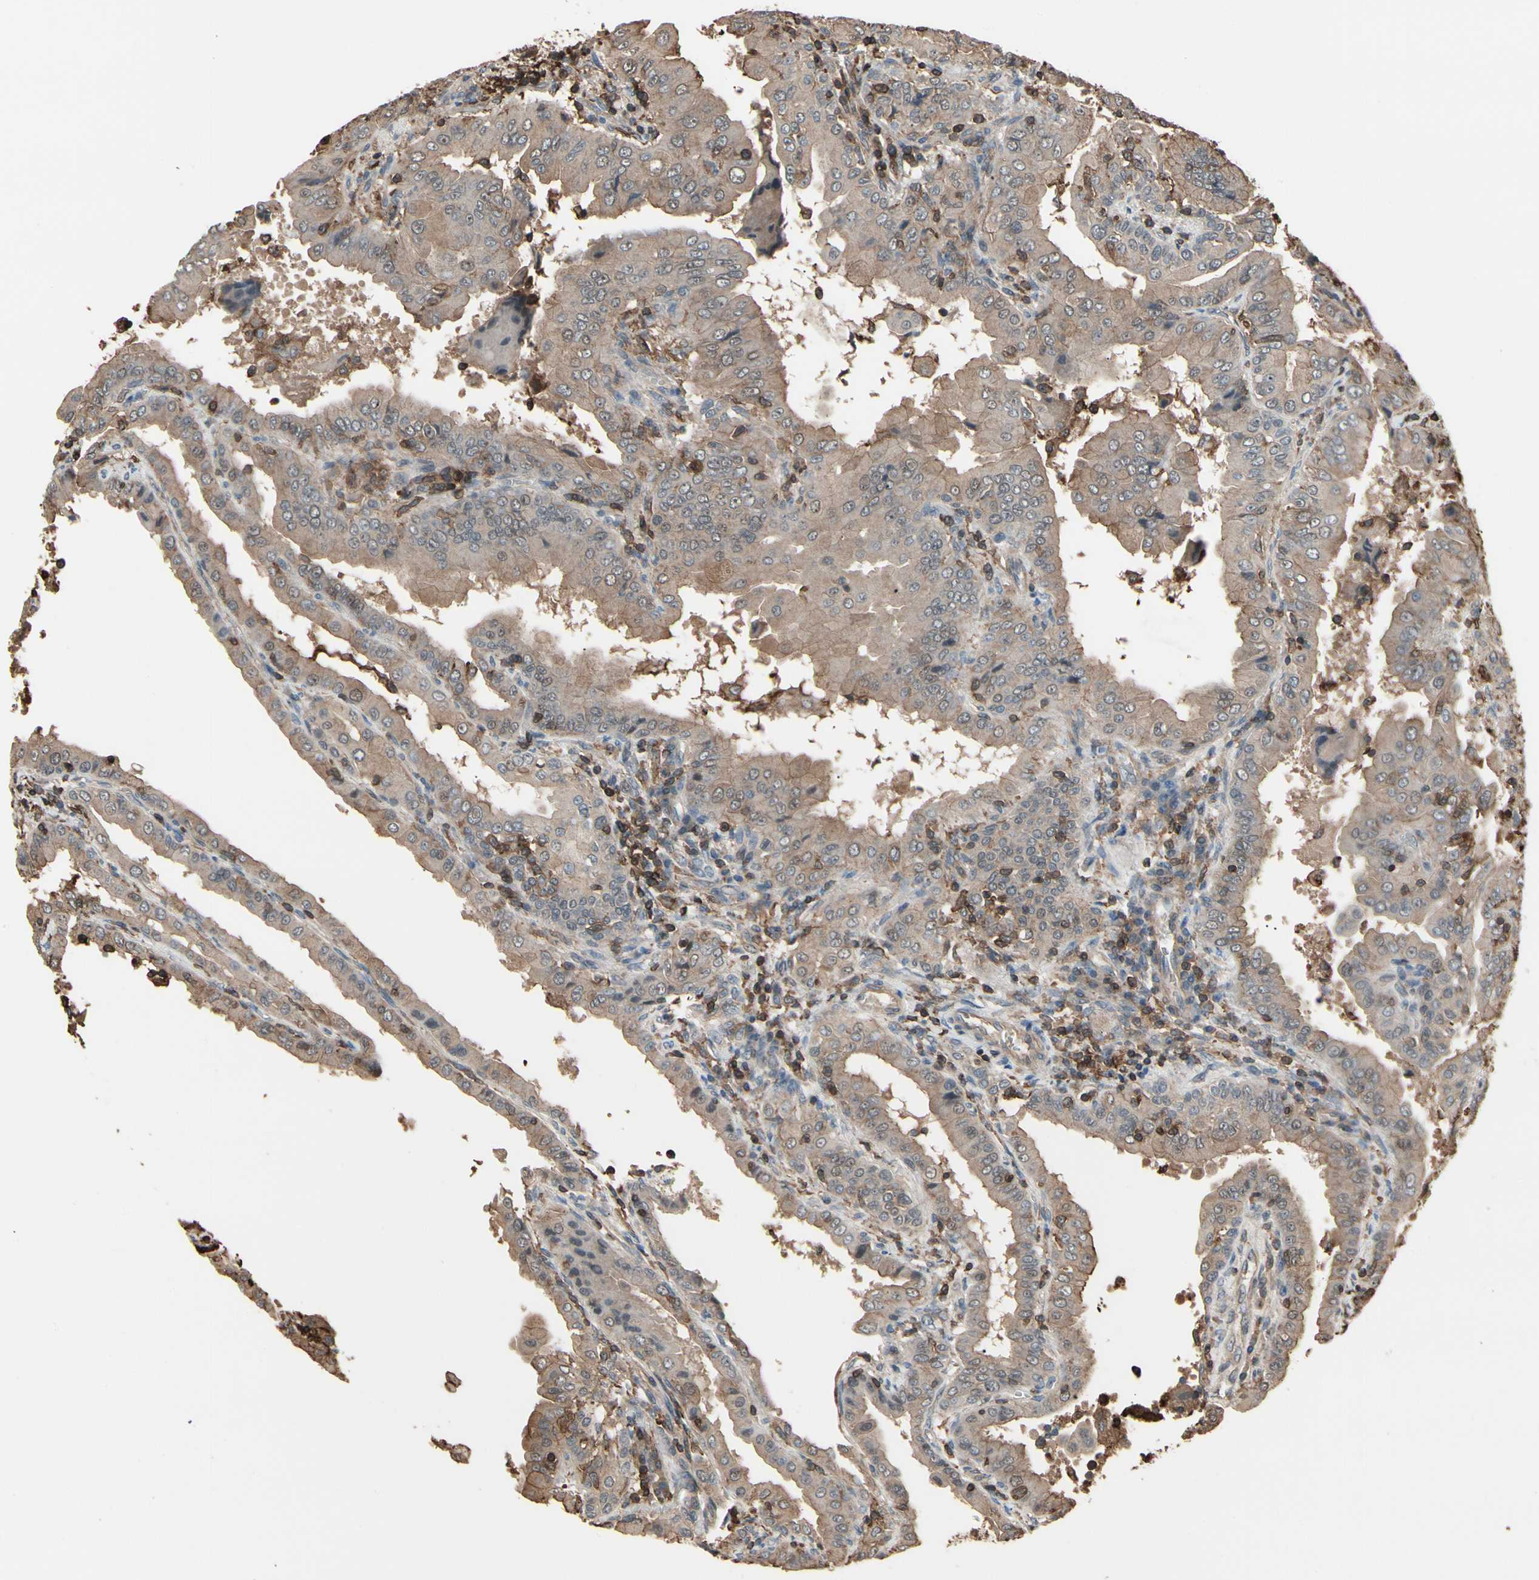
{"staining": {"intensity": "weak", "quantity": ">75%", "location": "cytoplasmic/membranous"}, "tissue": "thyroid cancer", "cell_type": "Tumor cells", "image_type": "cancer", "snomed": [{"axis": "morphology", "description": "Papillary adenocarcinoma, NOS"}, {"axis": "topography", "description": "Thyroid gland"}], "caption": "Thyroid cancer (papillary adenocarcinoma) tissue exhibits weak cytoplasmic/membranous positivity in approximately >75% of tumor cells, visualized by immunohistochemistry.", "gene": "MAPK13", "patient": {"sex": "male", "age": 33}}